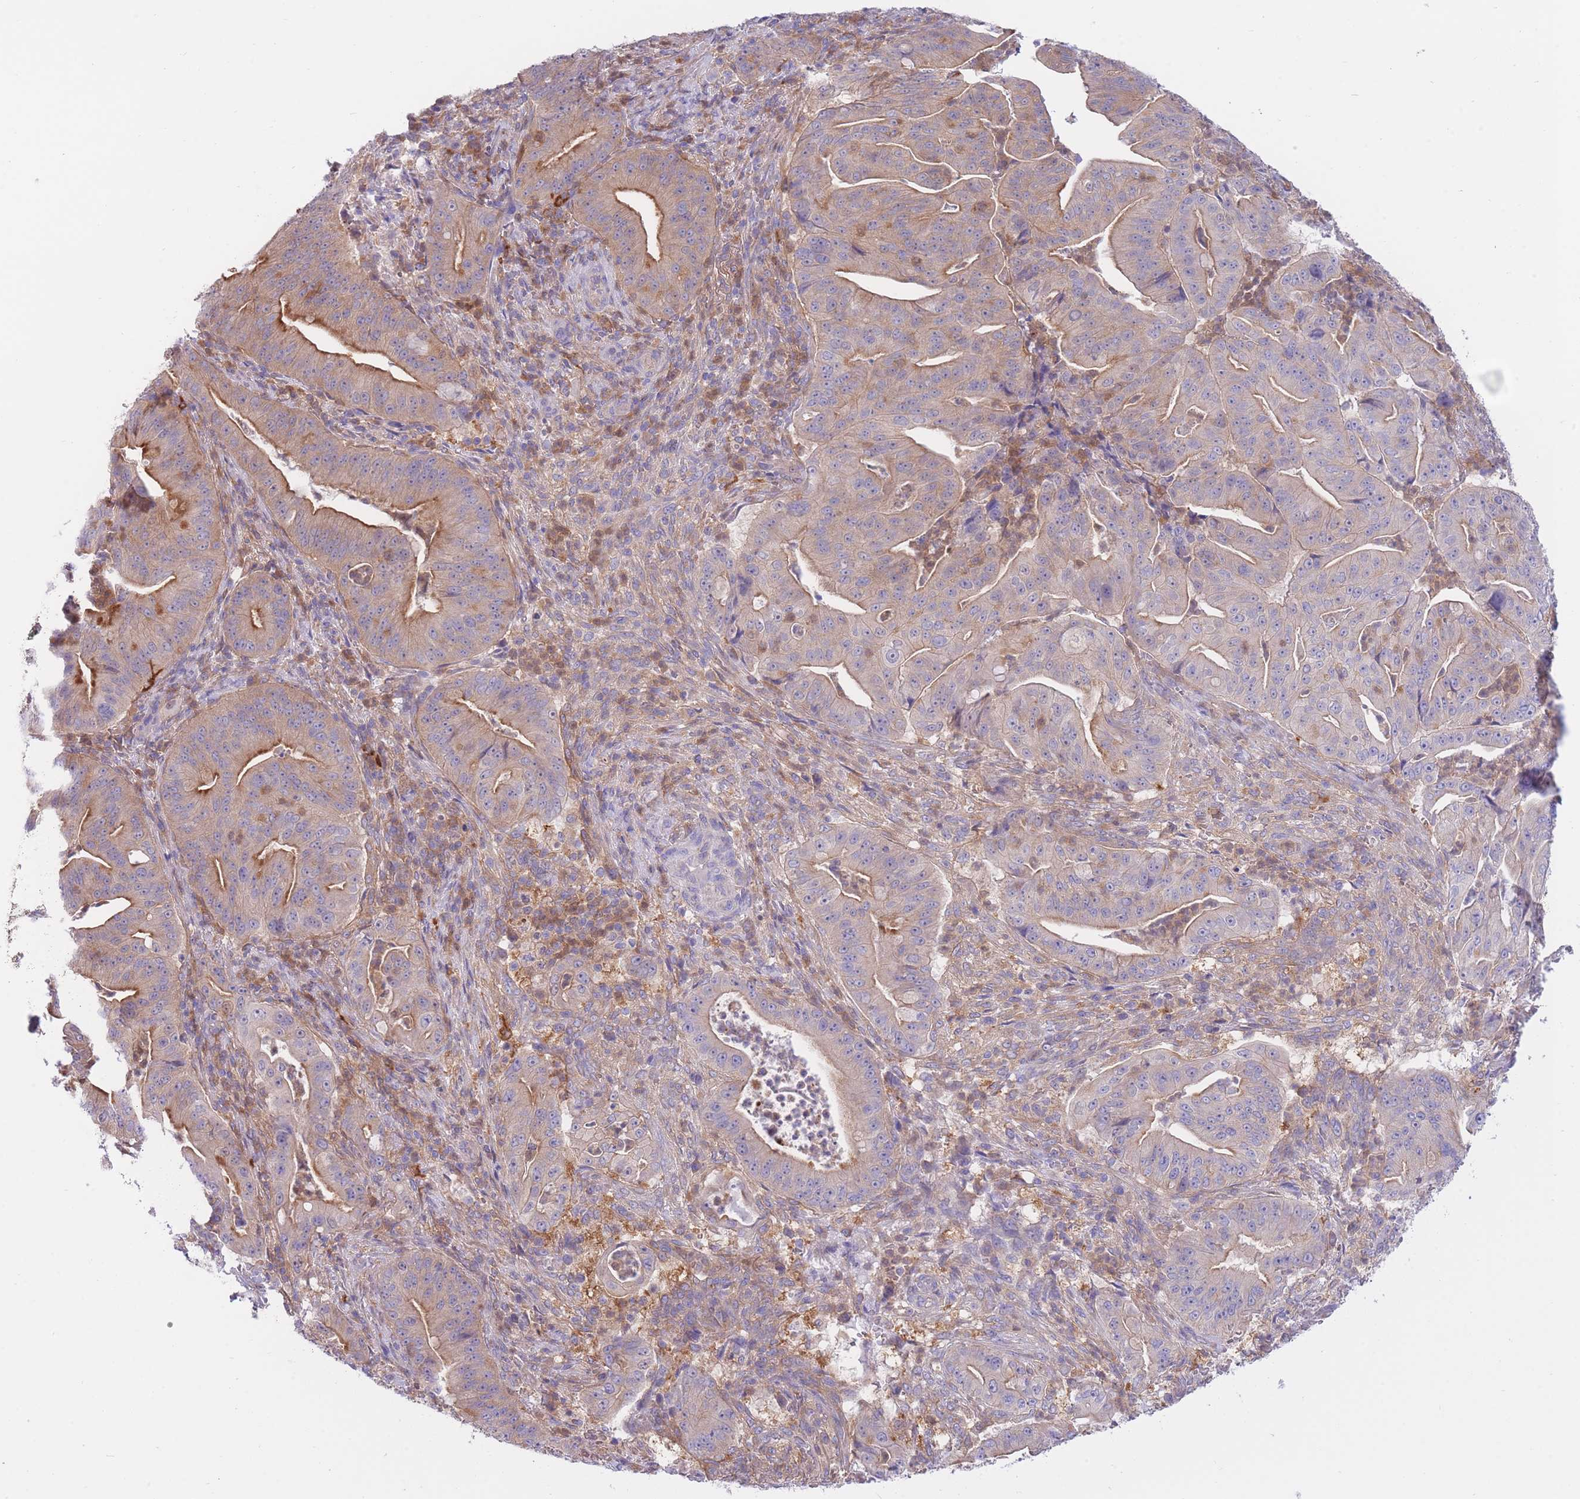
{"staining": {"intensity": "moderate", "quantity": "25%-75%", "location": "cytoplasmic/membranous"}, "tissue": "pancreatic cancer", "cell_type": "Tumor cells", "image_type": "cancer", "snomed": [{"axis": "morphology", "description": "Adenocarcinoma, NOS"}, {"axis": "topography", "description": "Pancreas"}], "caption": "This image displays immunohistochemistry staining of human pancreatic cancer, with medium moderate cytoplasmic/membranous expression in about 25%-75% of tumor cells.", "gene": "NAMPT", "patient": {"sex": "male", "age": 71}}